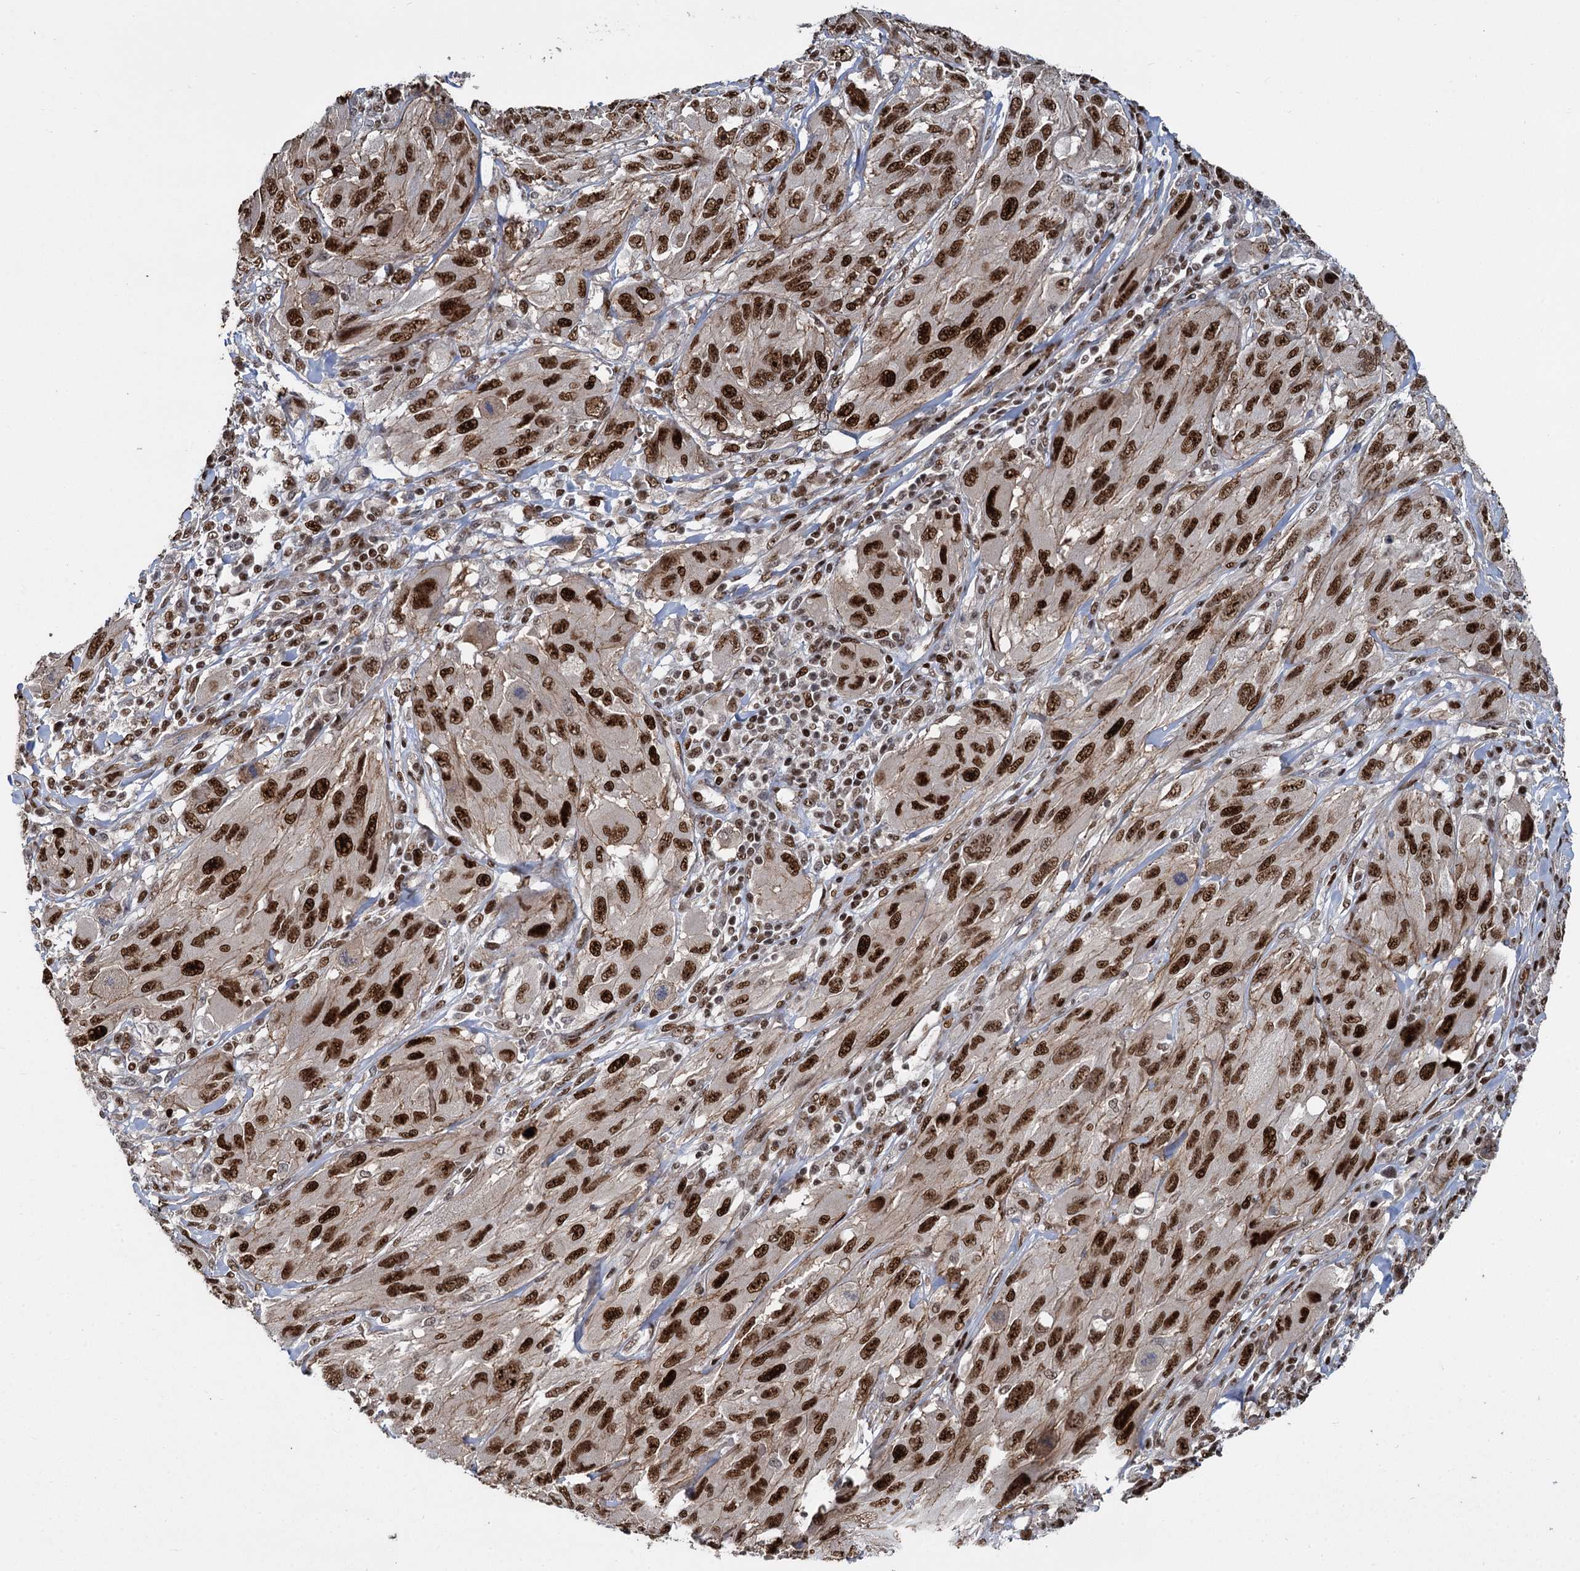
{"staining": {"intensity": "strong", "quantity": ">75%", "location": "nuclear"}, "tissue": "melanoma", "cell_type": "Tumor cells", "image_type": "cancer", "snomed": [{"axis": "morphology", "description": "Malignant melanoma, NOS"}, {"axis": "topography", "description": "Skin"}], "caption": "Human malignant melanoma stained with a brown dye displays strong nuclear positive staining in approximately >75% of tumor cells.", "gene": "ANKRD49", "patient": {"sex": "female", "age": 91}}